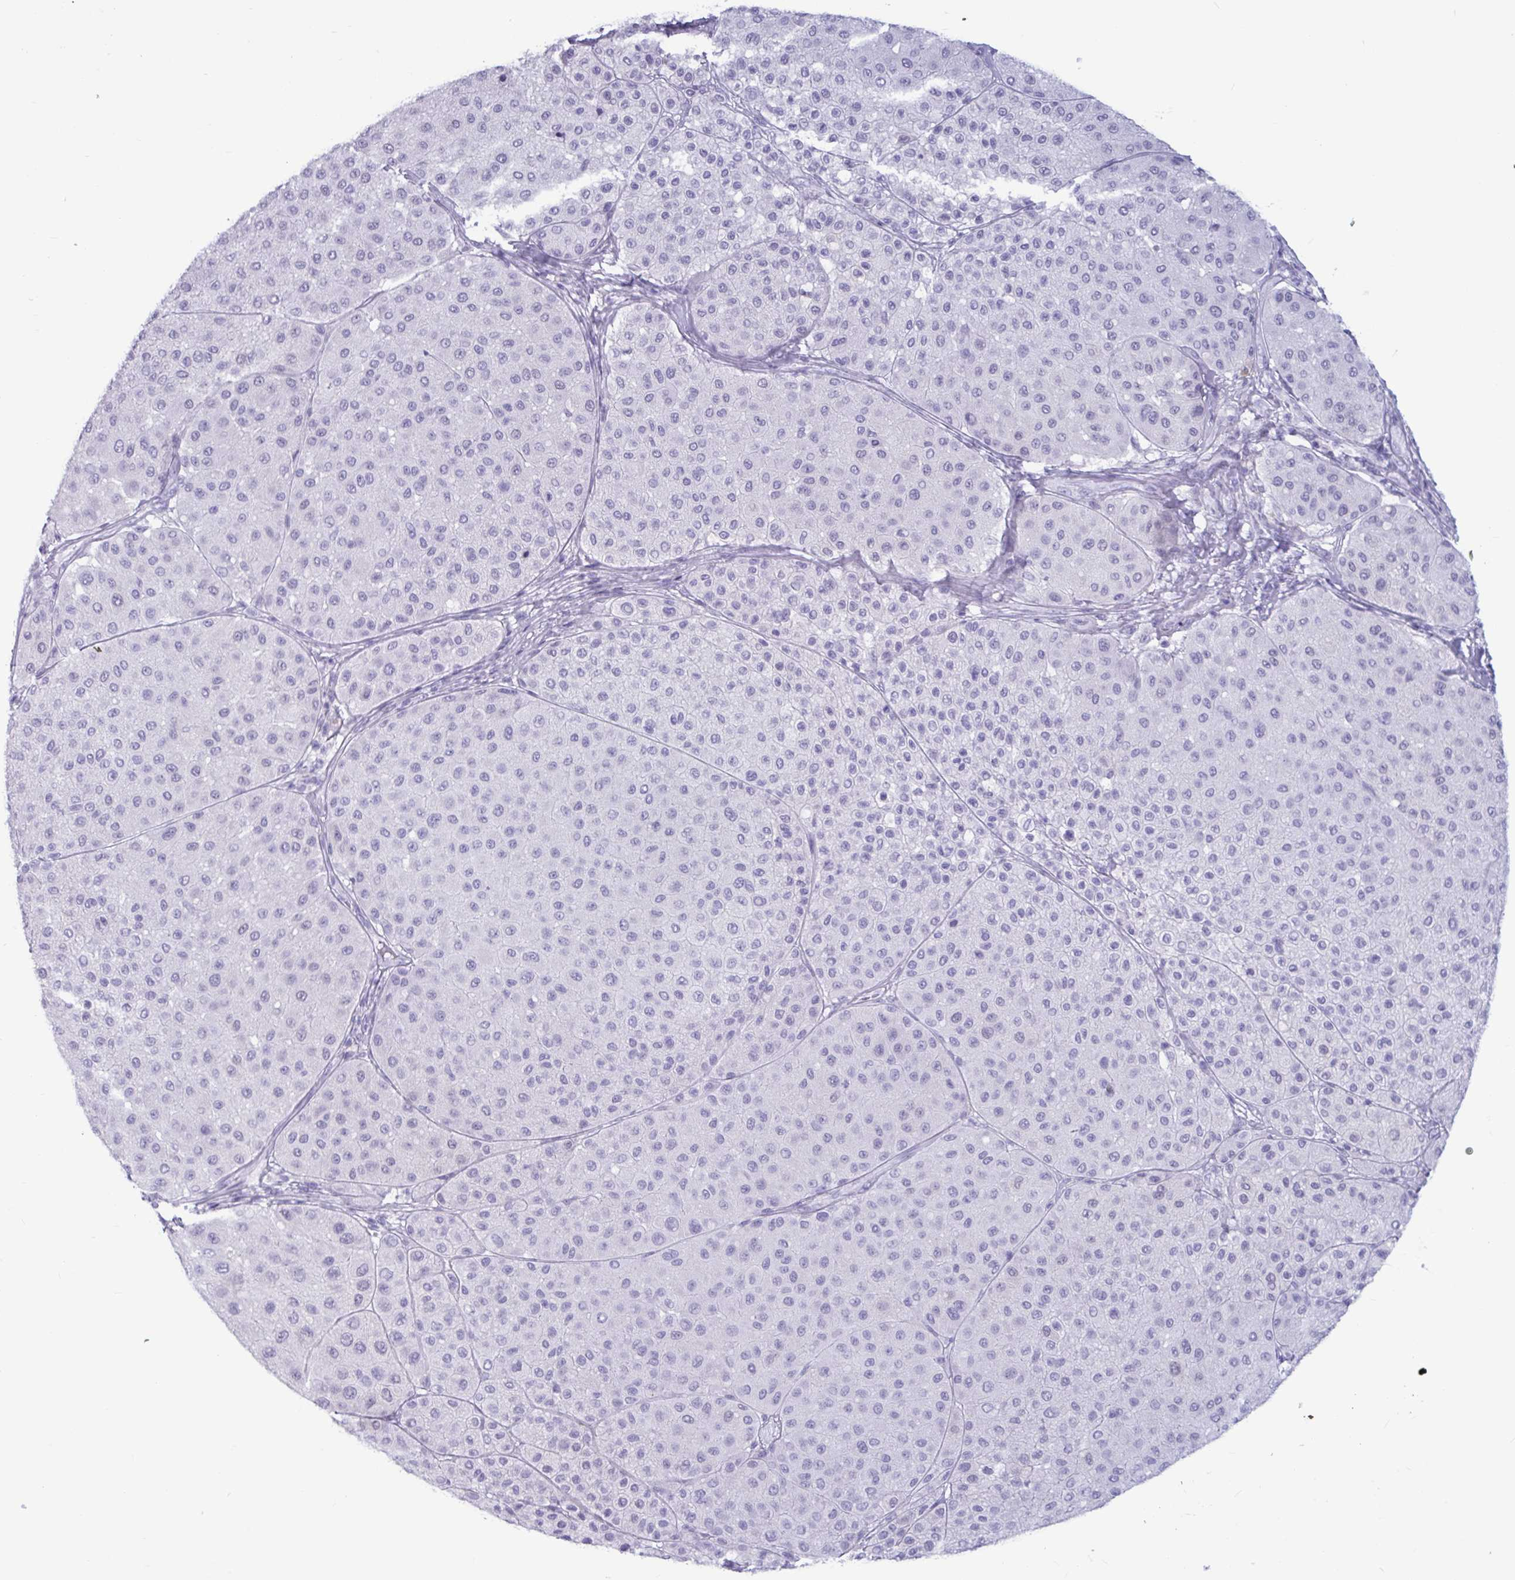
{"staining": {"intensity": "negative", "quantity": "none", "location": "none"}, "tissue": "melanoma", "cell_type": "Tumor cells", "image_type": "cancer", "snomed": [{"axis": "morphology", "description": "Malignant melanoma, Metastatic site"}, {"axis": "topography", "description": "Smooth muscle"}], "caption": "This is an IHC image of human malignant melanoma (metastatic site). There is no expression in tumor cells.", "gene": "BBS10", "patient": {"sex": "male", "age": 41}}